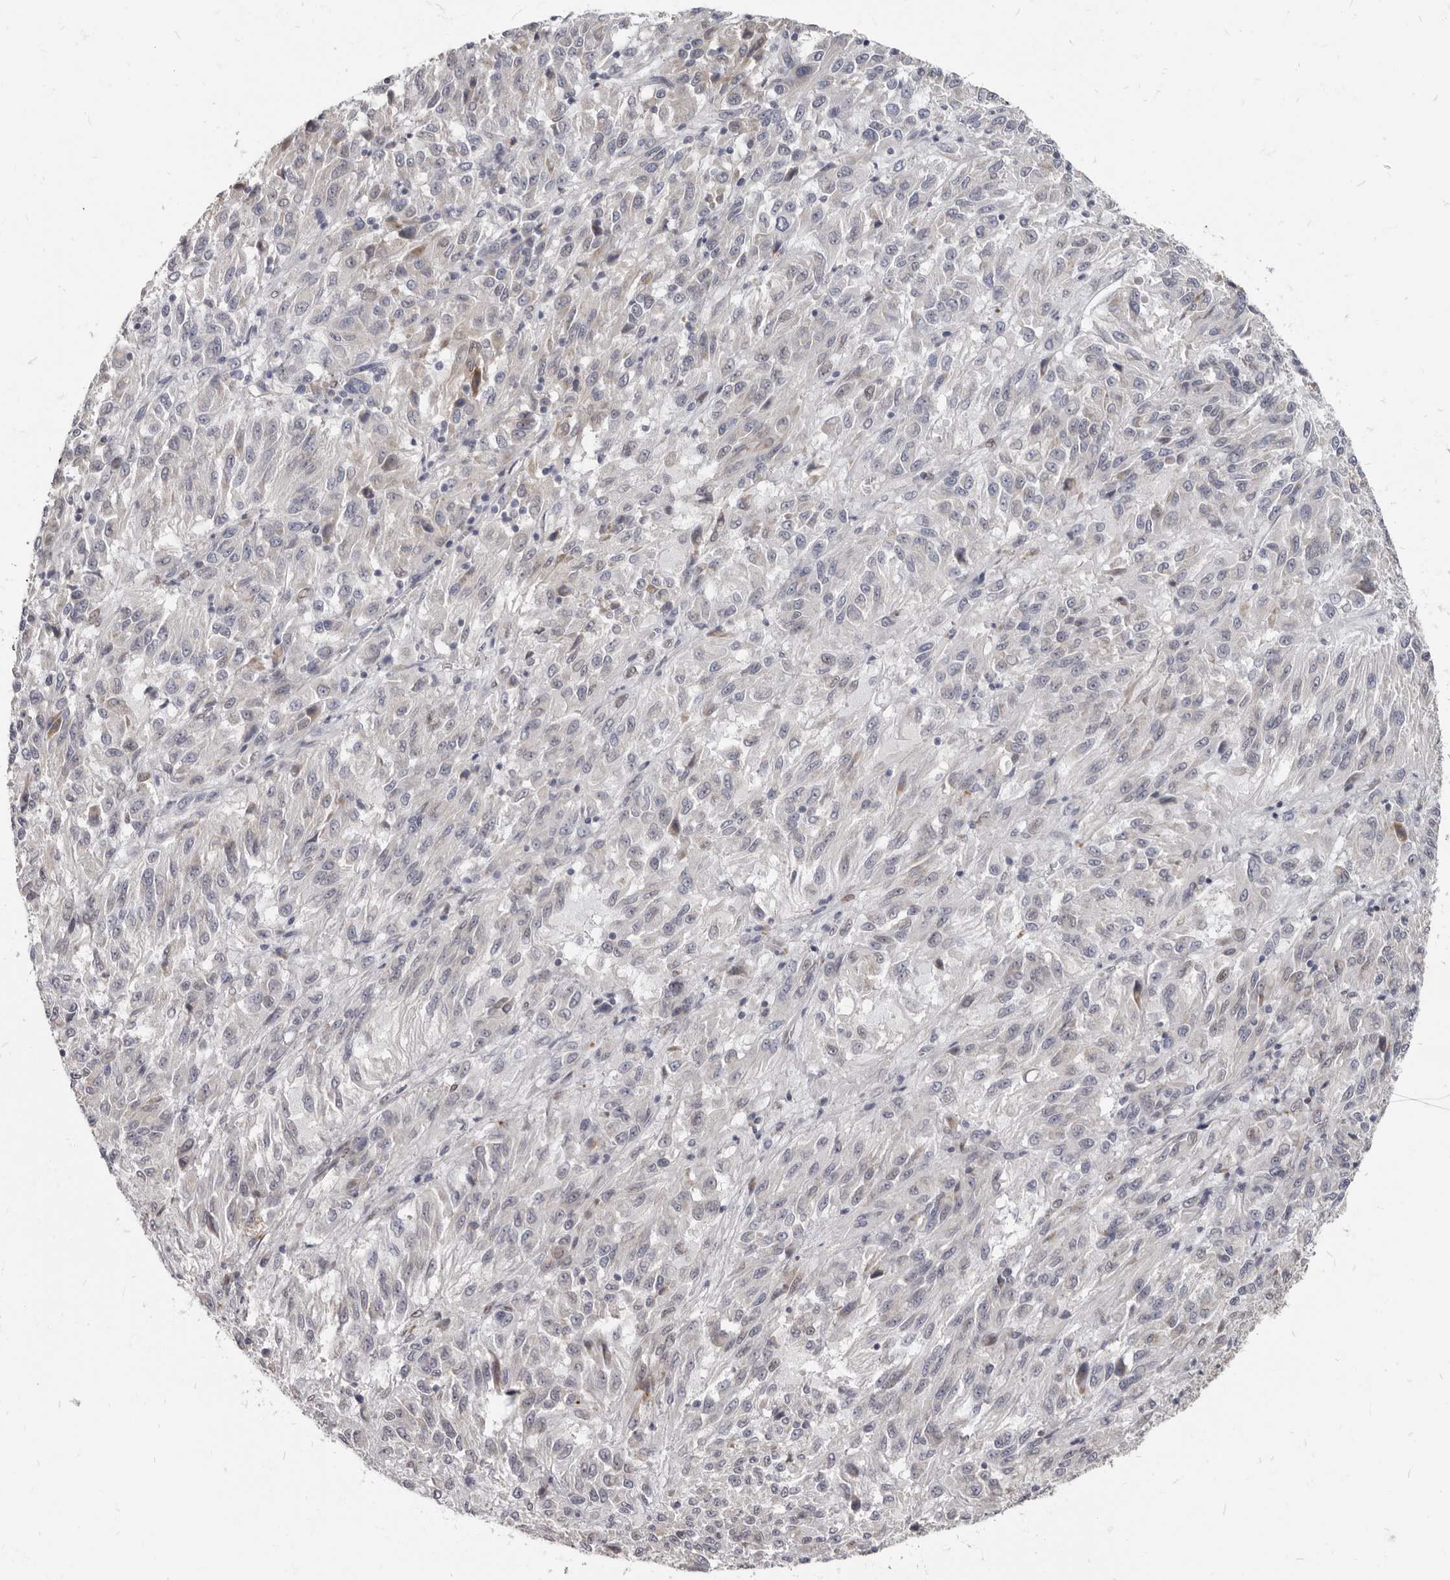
{"staining": {"intensity": "negative", "quantity": "none", "location": "none"}, "tissue": "melanoma", "cell_type": "Tumor cells", "image_type": "cancer", "snomed": [{"axis": "morphology", "description": "Malignant melanoma, Metastatic site"}, {"axis": "topography", "description": "Lung"}], "caption": "Immunohistochemistry (IHC) image of neoplastic tissue: human melanoma stained with DAB (3,3'-diaminobenzidine) displays no significant protein positivity in tumor cells. (DAB (3,3'-diaminobenzidine) immunohistochemistry (IHC), high magnification).", "gene": "MRGPRF", "patient": {"sex": "male", "age": 64}}